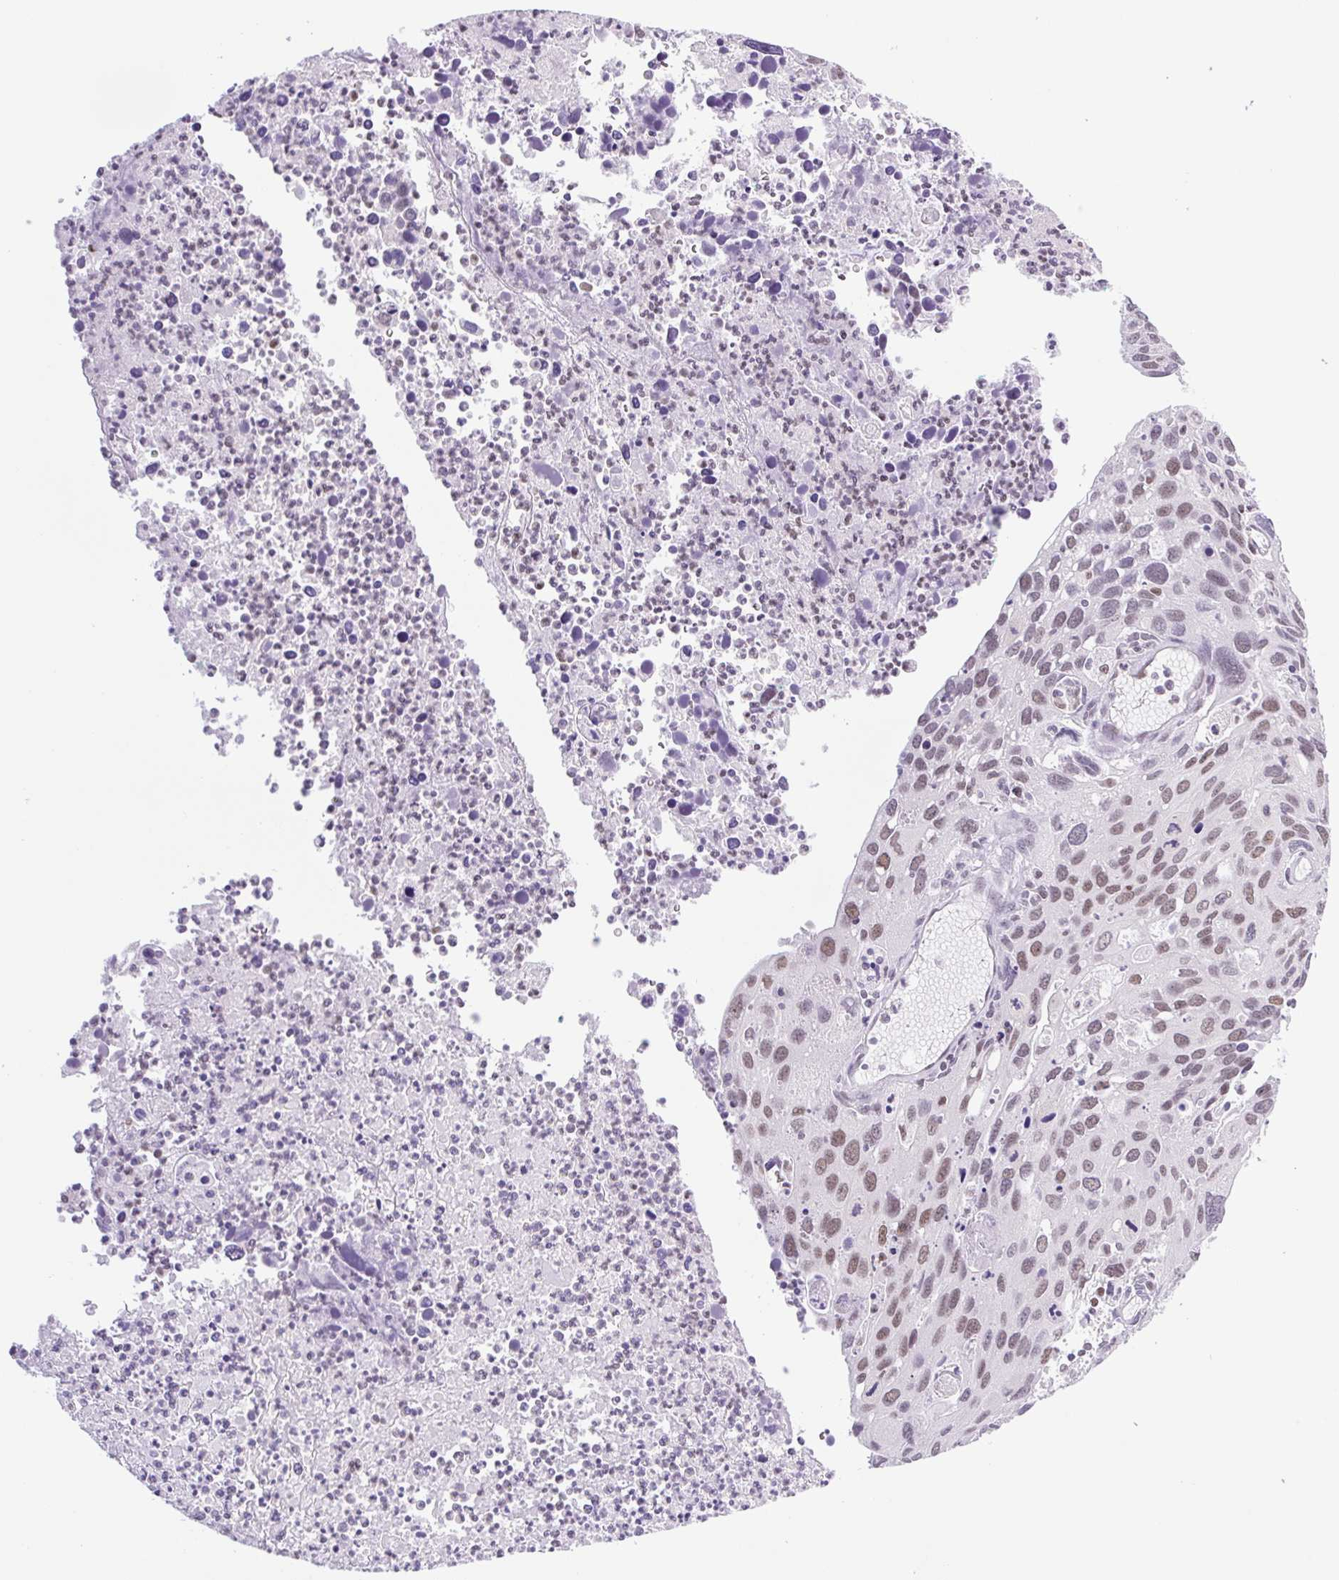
{"staining": {"intensity": "weak", "quantity": ">75%", "location": "nuclear"}, "tissue": "cervical cancer", "cell_type": "Tumor cells", "image_type": "cancer", "snomed": [{"axis": "morphology", "description": "Squamous cell carcinoma, NOS"}, {"axis": "topography", "description": "Cervix"}], "caption": "Immunohistochemistry staining of cervical squamous cell carcinoma, which demonstrates low levels of weak nuclear expression in approximately >75% of tumor cells indicating weak nuclear protein staining. The staining was performed using DAB (brown) for protein detection and nuclei were counterstained in hematoxylin (blue).", "gene": "TLE3", "patient": {"sex": "female", "age": 55}}